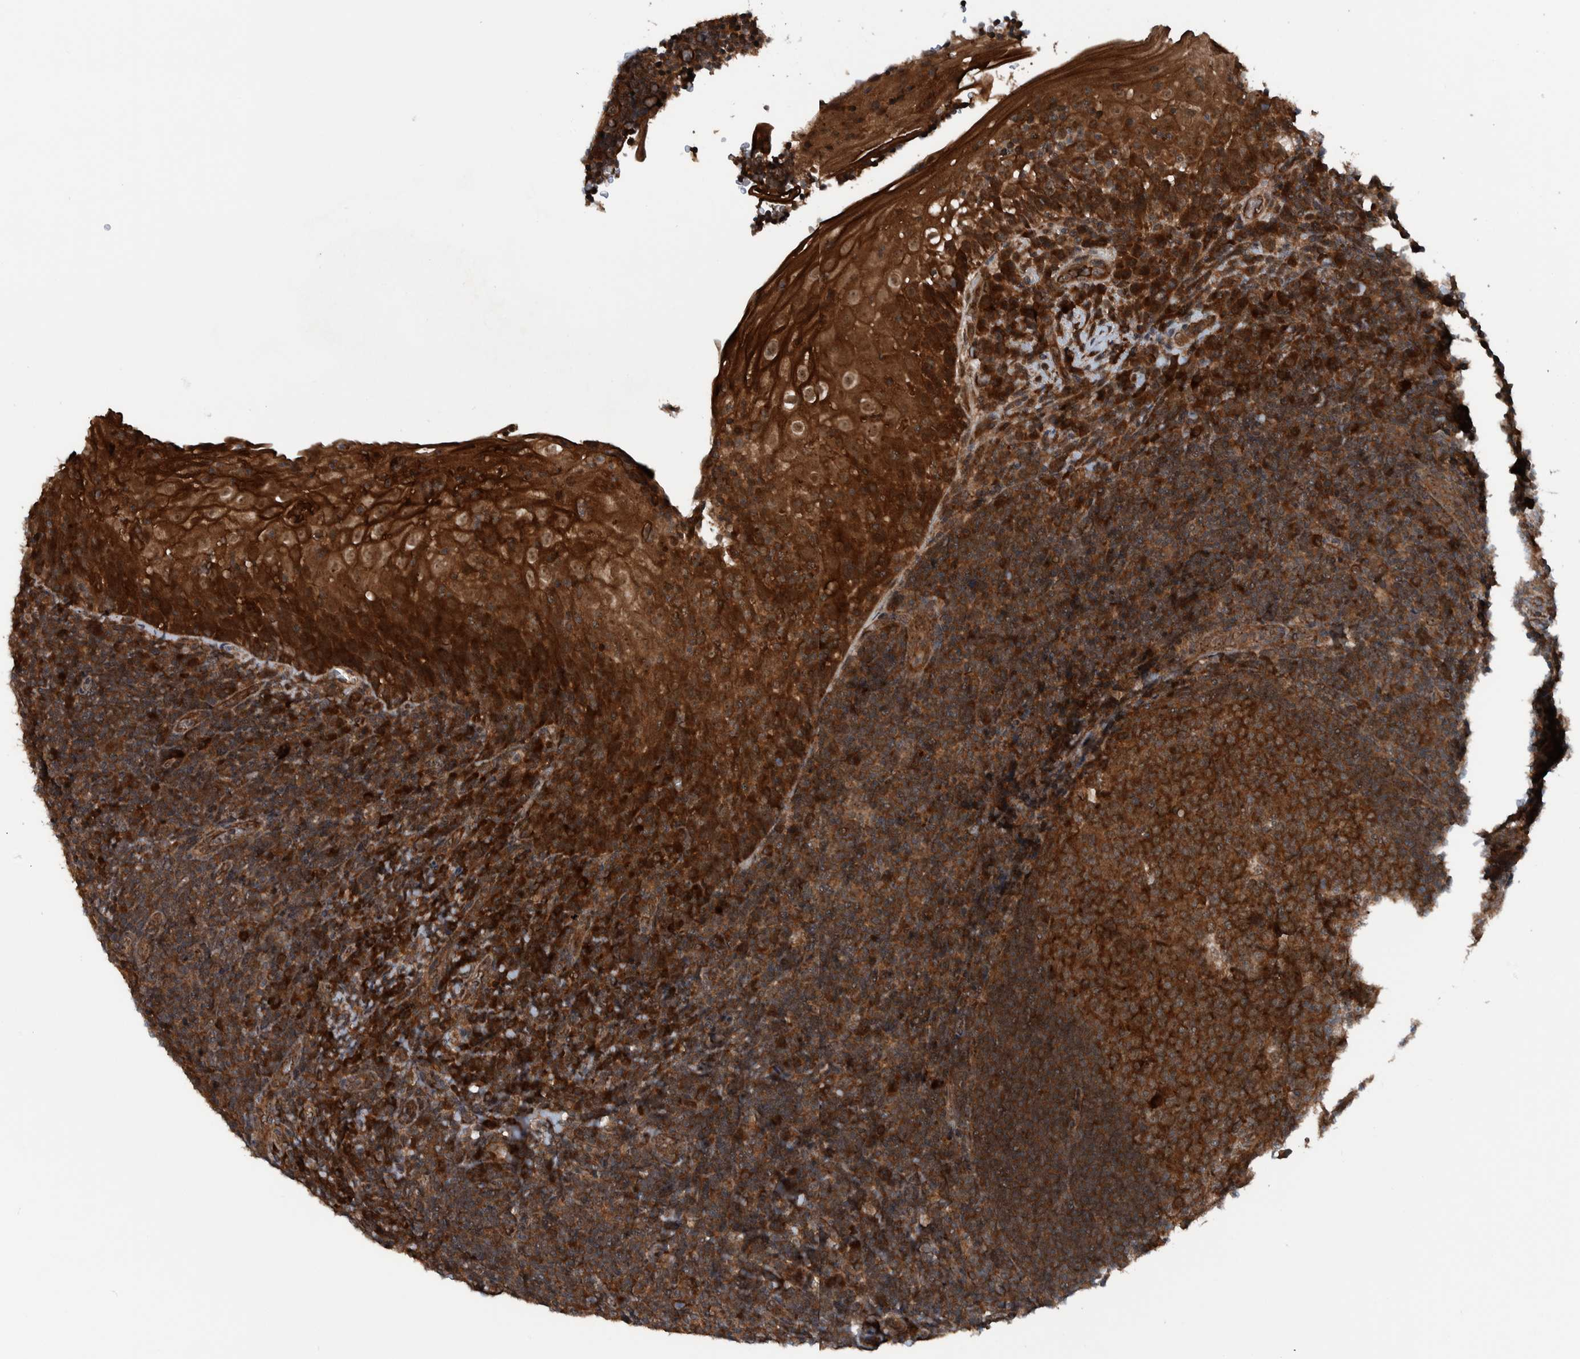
{"staining": {"intensity": "strong", "quantity": ">75%", "location": "cytoplasmic/membranous"}, "tissue": "tonsil", "cell_type": "Germinal center cells", "image_type": "normal", "snomed": [{"axis": "morphology", "description": "Normal tissue, NOS"}, {"axis": "topography", "description": "Tonsil"}], "caption": "Brown immunohistochemical staining in benign tonsil exhibits strong cytoplasmic/membranous expression in about >75% of germinal center cells. (Stains: DAB in brown, nuclei in blue, Microscopy: brightfield microscopy at high magnification).", "gene": "CUEDC1", "patient": {"sex": "male", "age": 37}}